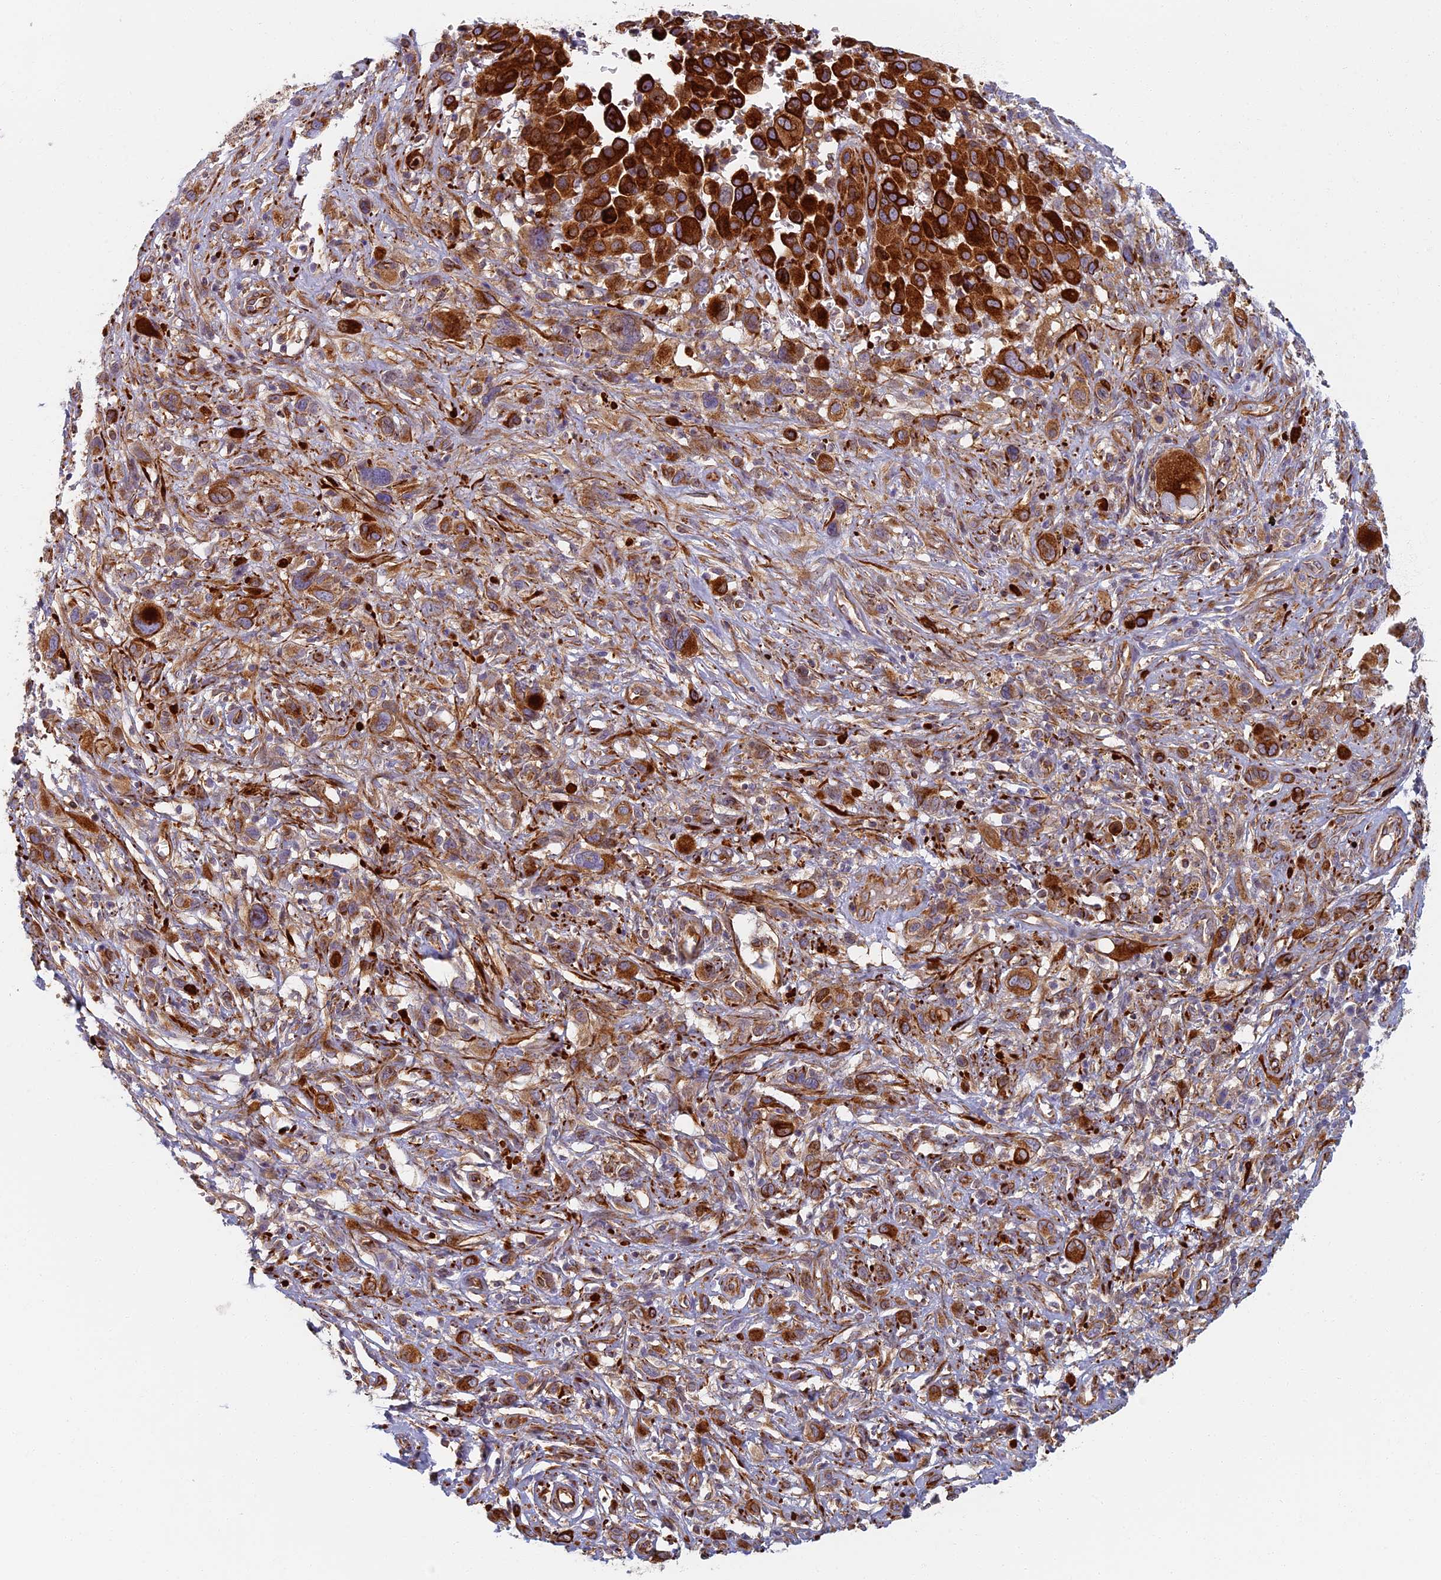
{"staining": {"intensity": "strong", "quantity": "<25%", "location": "cytoplasmic/membranous"}, "tissue": "melanoma", "cell_type": "Tumor cells", "image_type": "cancer", "snomed": [{"axis": "morphology", "description": "Malignant melanoma, NOS"}, {"axis": "topography", "description": "Skin of trunk"}], "caption": "DAB (3,3'-diaminobenzidine) immunohistochemical staining of human malignant melanoma demonstrates strong cytoplasmic/membranous protein expression in approximately <25% of tumor cells.", "gene": "ABCB10", "patient": {"sex": "male", "age": 71}}